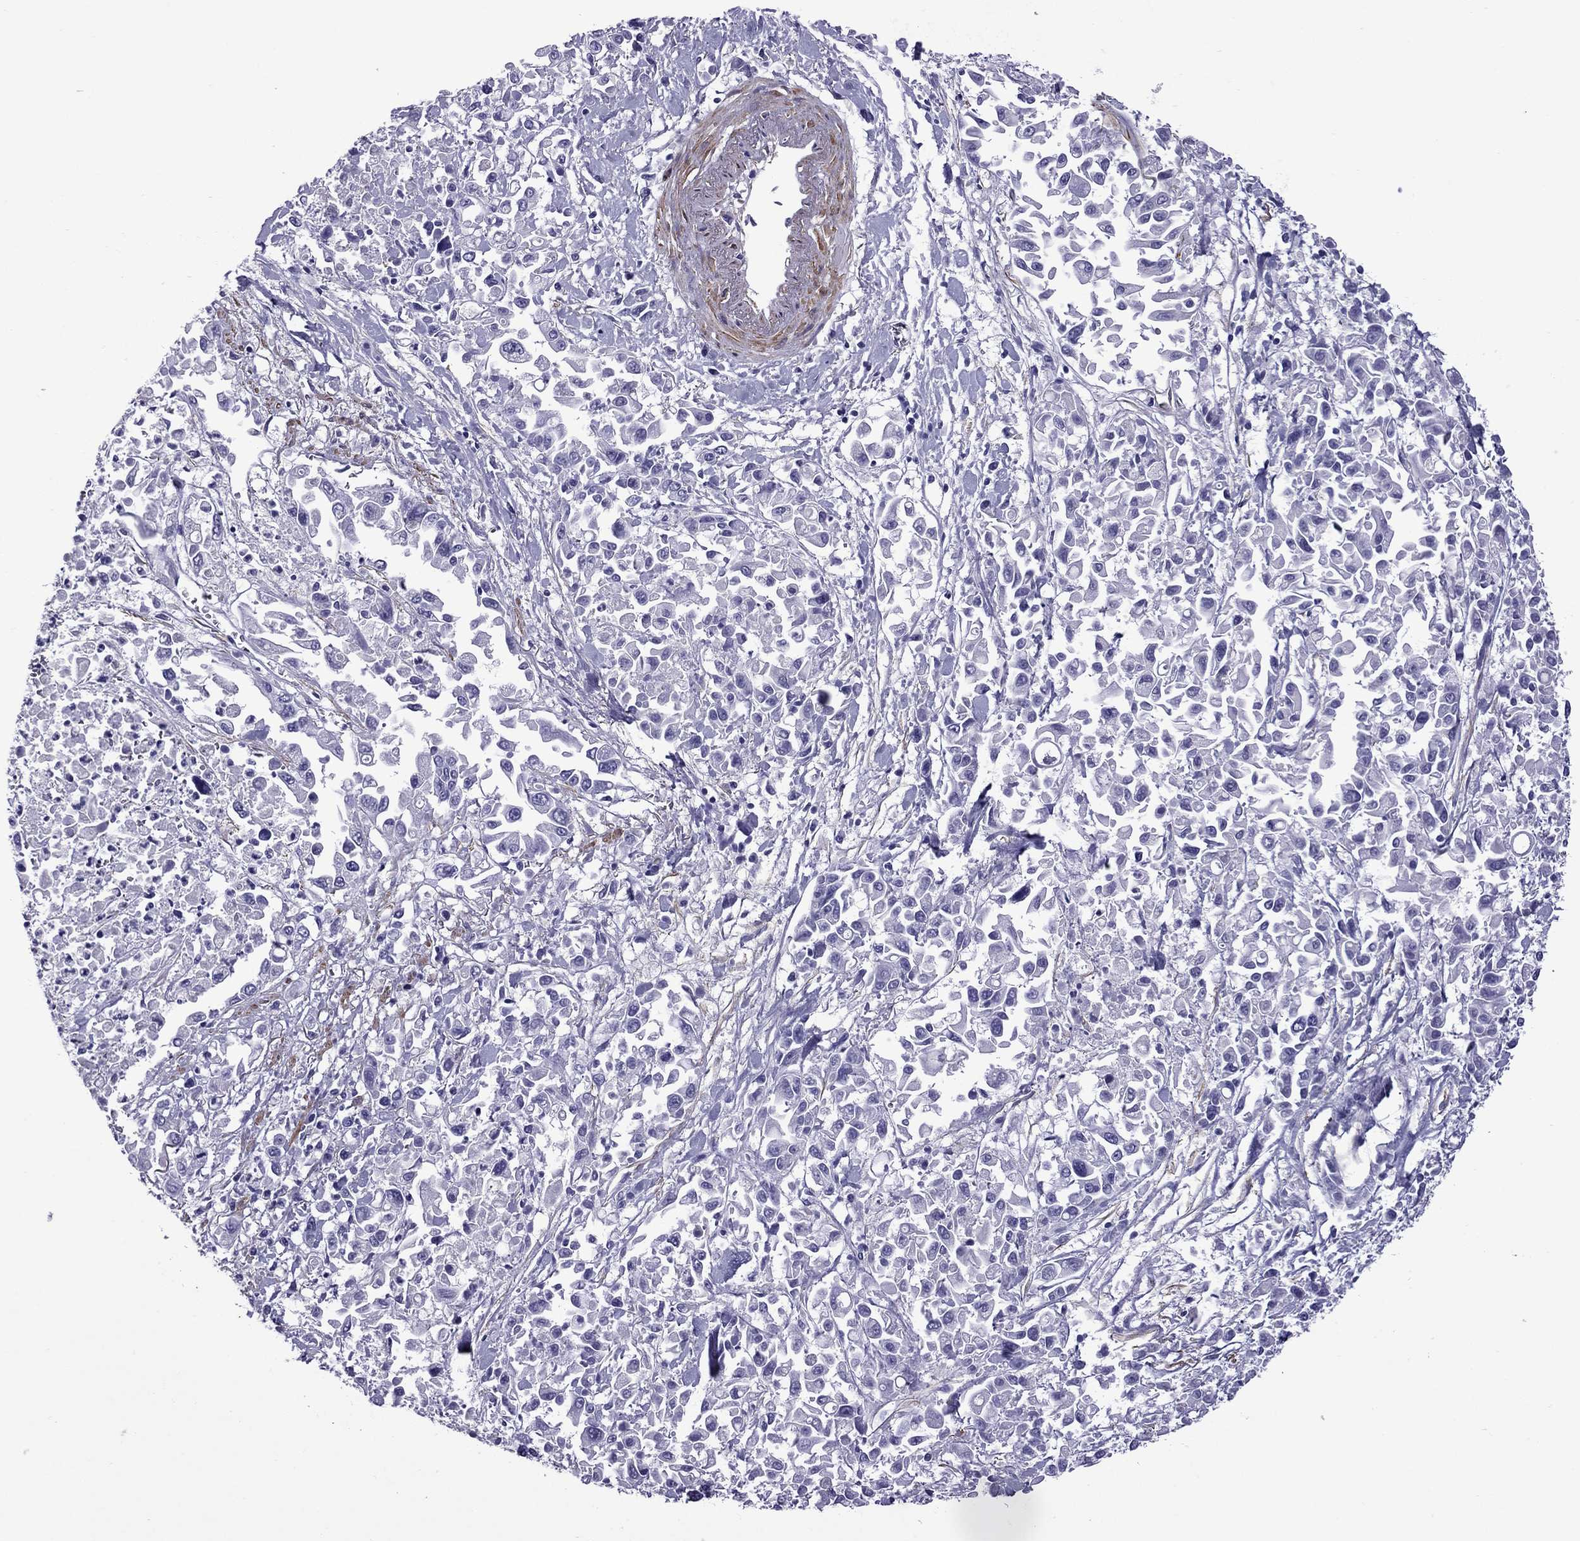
{"staining": {"intensity": "negative", "quantity": "none", "location": "none"}, "tissue": "pancreatic cancer", "cell_type": "Tumor cells", "image_type": "cancer", "snomed": [{"axis": "morphology", "description": "Adenocarcinoma, NOS"}, {"axis": "topography", "description": "Pancreas"}], "caption": "The photomicrograph demonstrates no significant staining in tumor cells of pancreatic cancer.", "gene": "CHRNA5", "patient": {"sex": "female", "age": 83}}